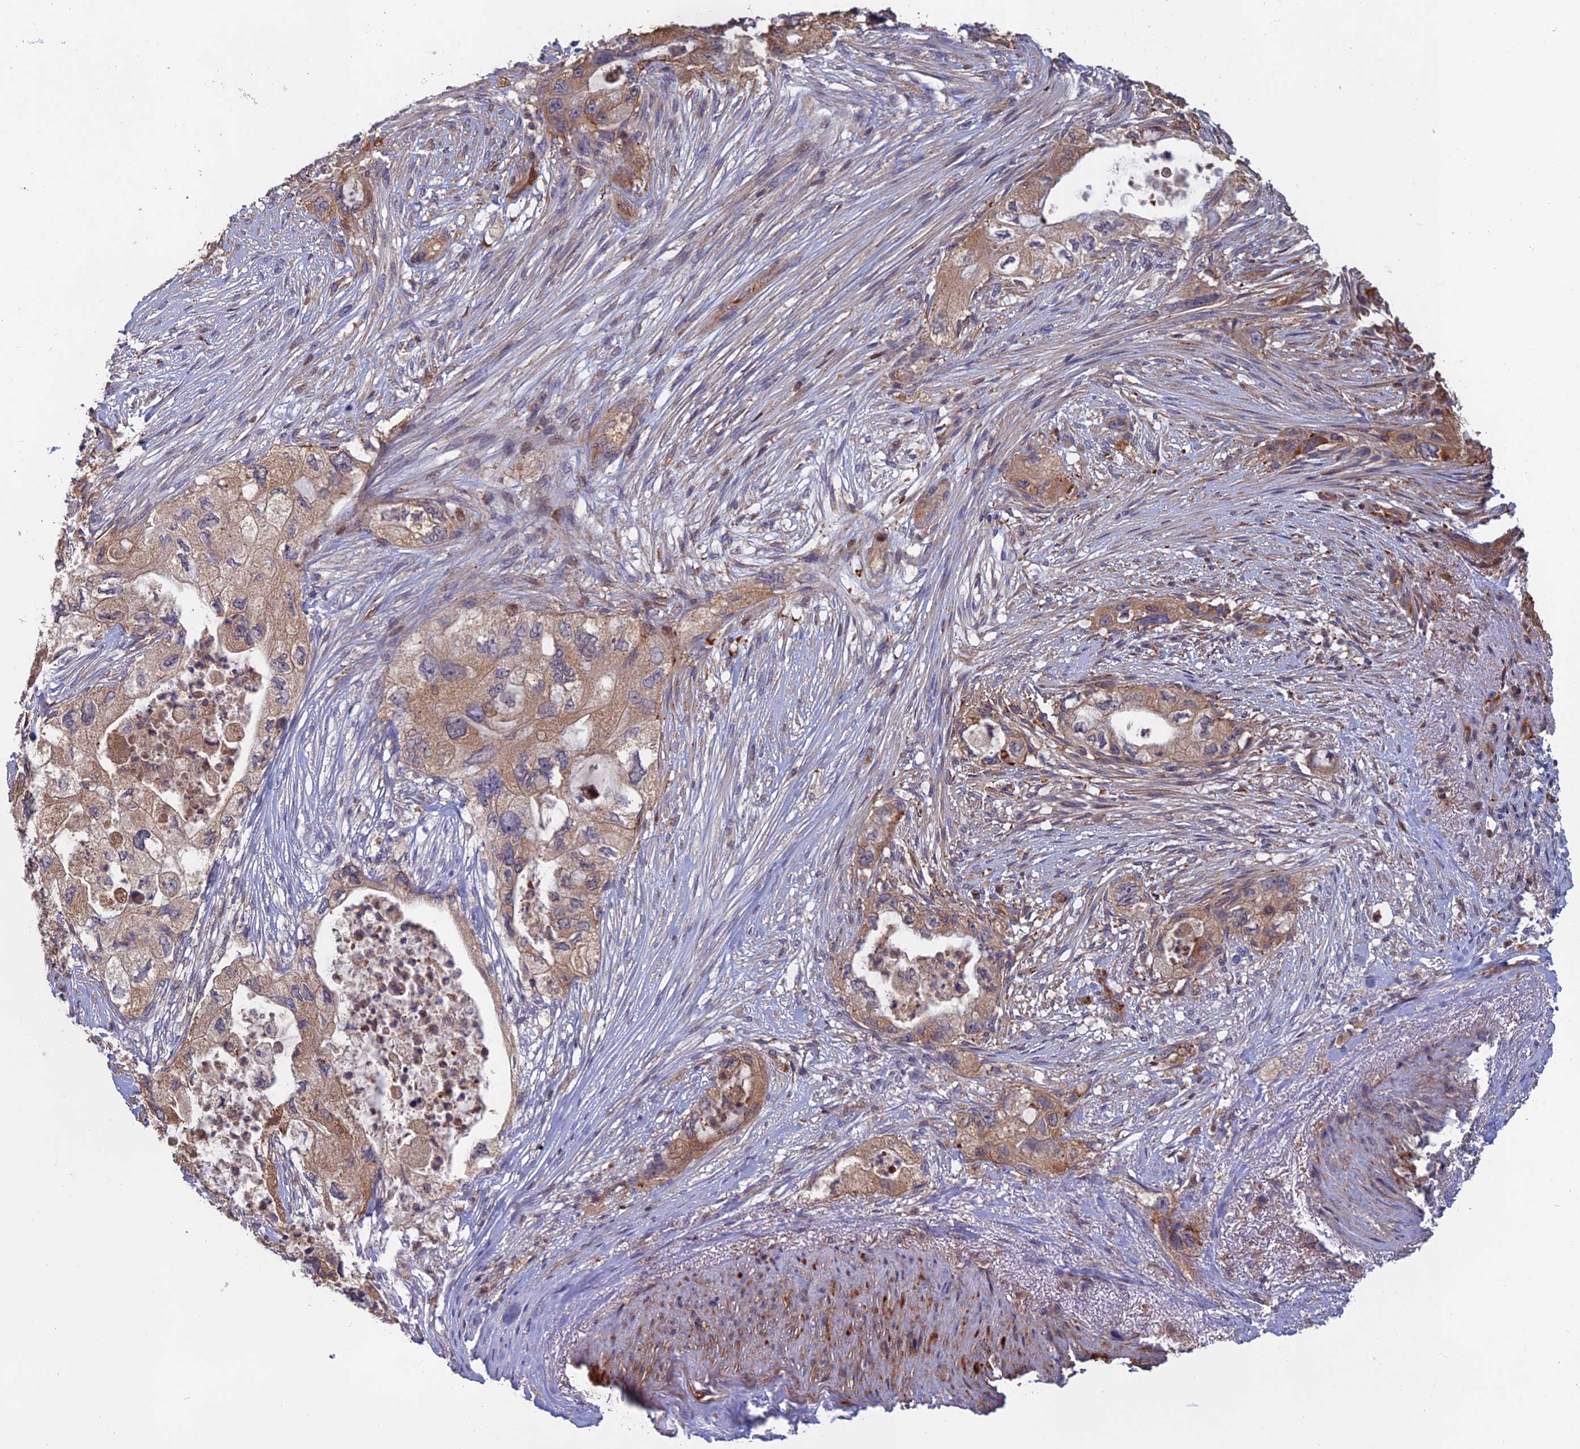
{"staining": {"intensity": "moderate", "quantity": "25%-75%", "location": "cytoplasmic/membranous"}, "tissue": "pancreatic cancer", "cell_type": "Tumor cells", "image_type": "cancer", "snomed": [{"axis": "morphology", "description": "Adenocarcinoma, NOS"}, {"axis": "topography", "description": "Pancreas"}], "caption": "Immunohistochemistry of human adenocarcinoma (pancreatic) demonstrates medium levels of moderate cytoplasmic/membranous expression in about 25%-75% of tumor cells.", "gene": "C15orf62", "patient": {"sex": "female", "age": 73}}